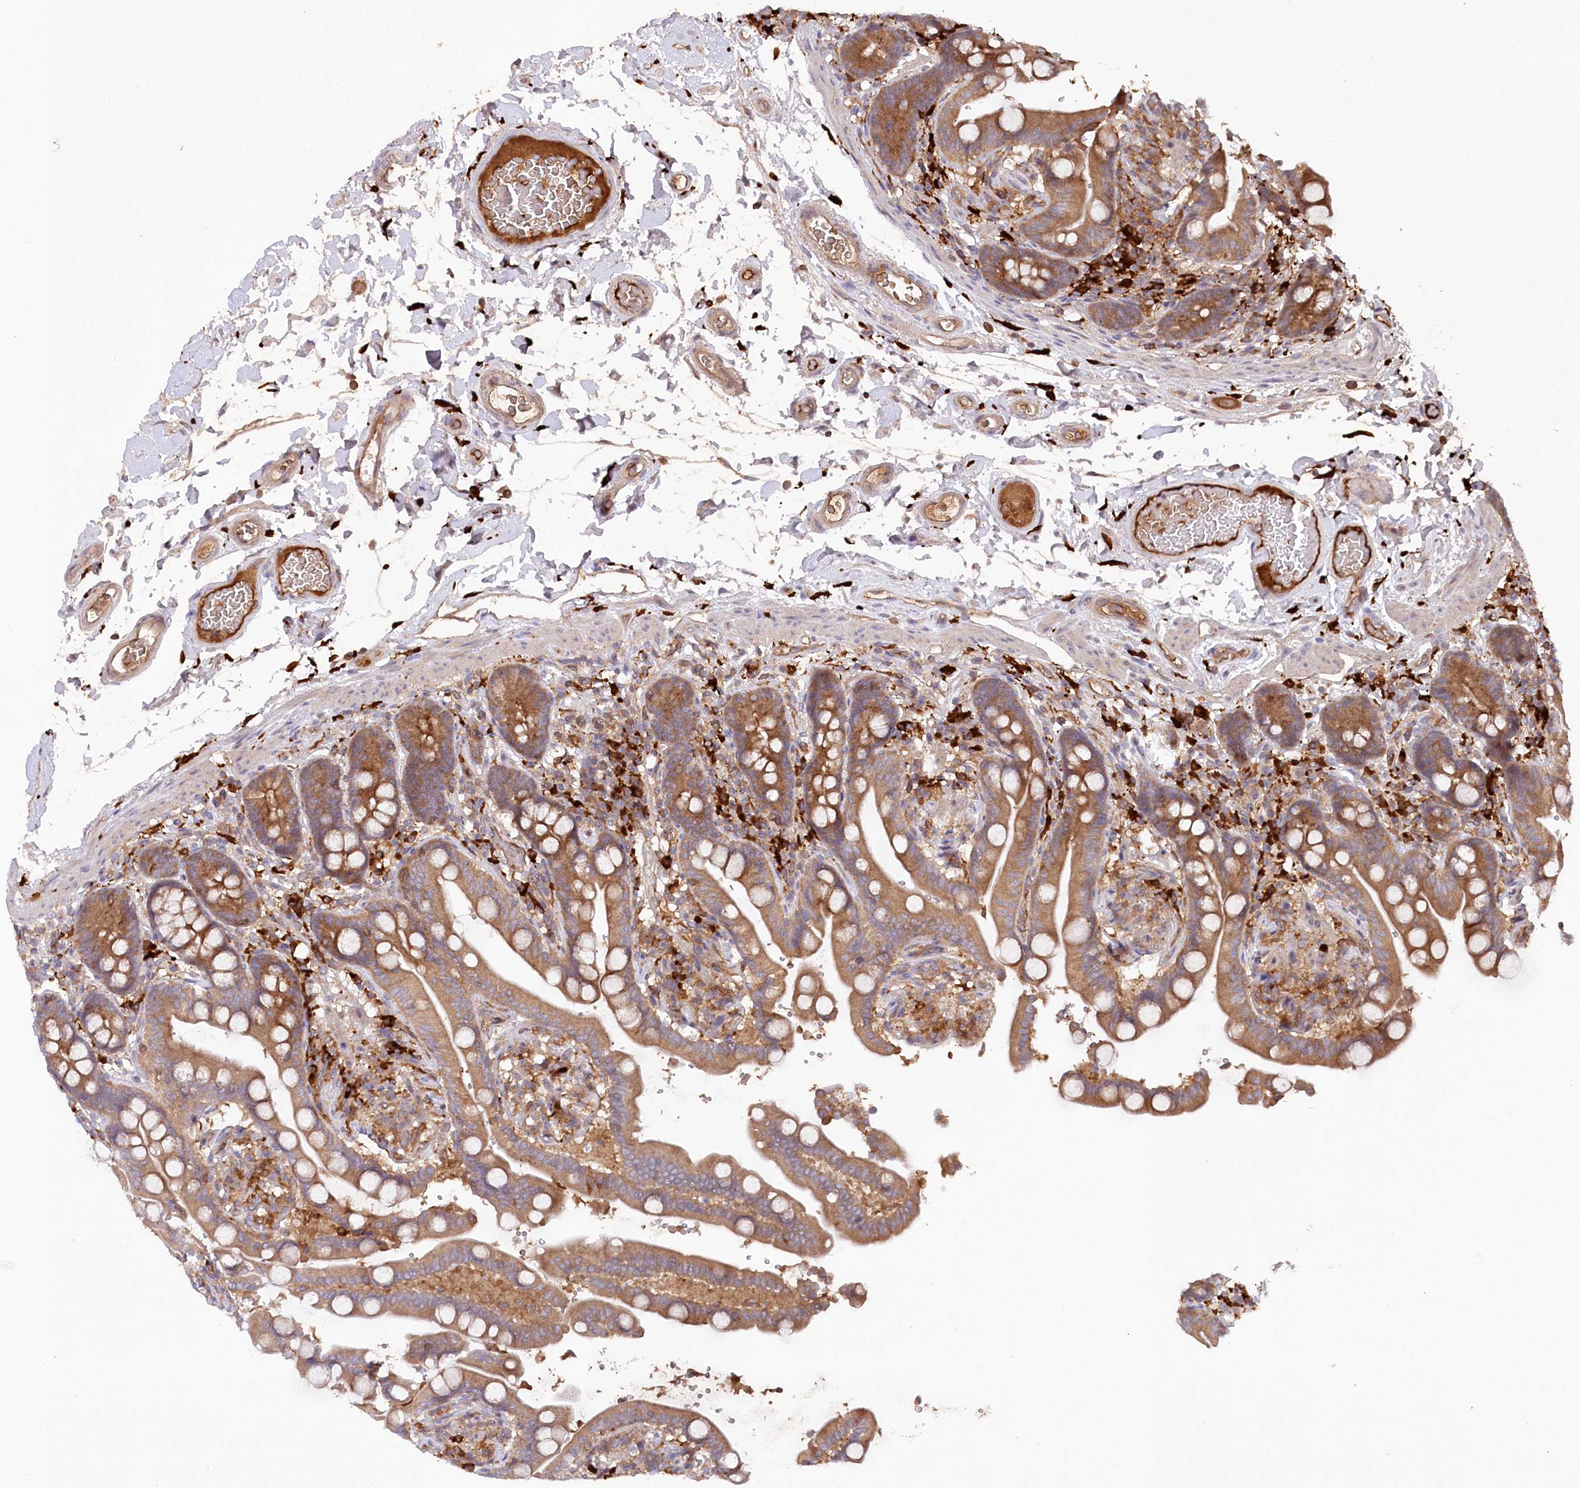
{"staining": {"intensity": "moderate", "quantity": ">75%", "location": "cytoplasmic/membranous"}, "tissue": "colon", "cell_type": "Endothelial cells", "image_type": "normal", "snomed": [{"axis": "morphology", "description": "Normal tissue, NOS"}, {"axis": "topography", "description": "Smooth muscle"}, {"axis": "topography", "description": "Colon"}], "caption": "Colon stained with DAB (3,3'-diaminobenzidine) immunohistochemistry (IHC) reveals medium levels of moderate cytoplasmic/membranous staining in about >75% of endothelial cells.", "gene": "PPP1R21", "patient": {"sex": "male", "age": 73}}